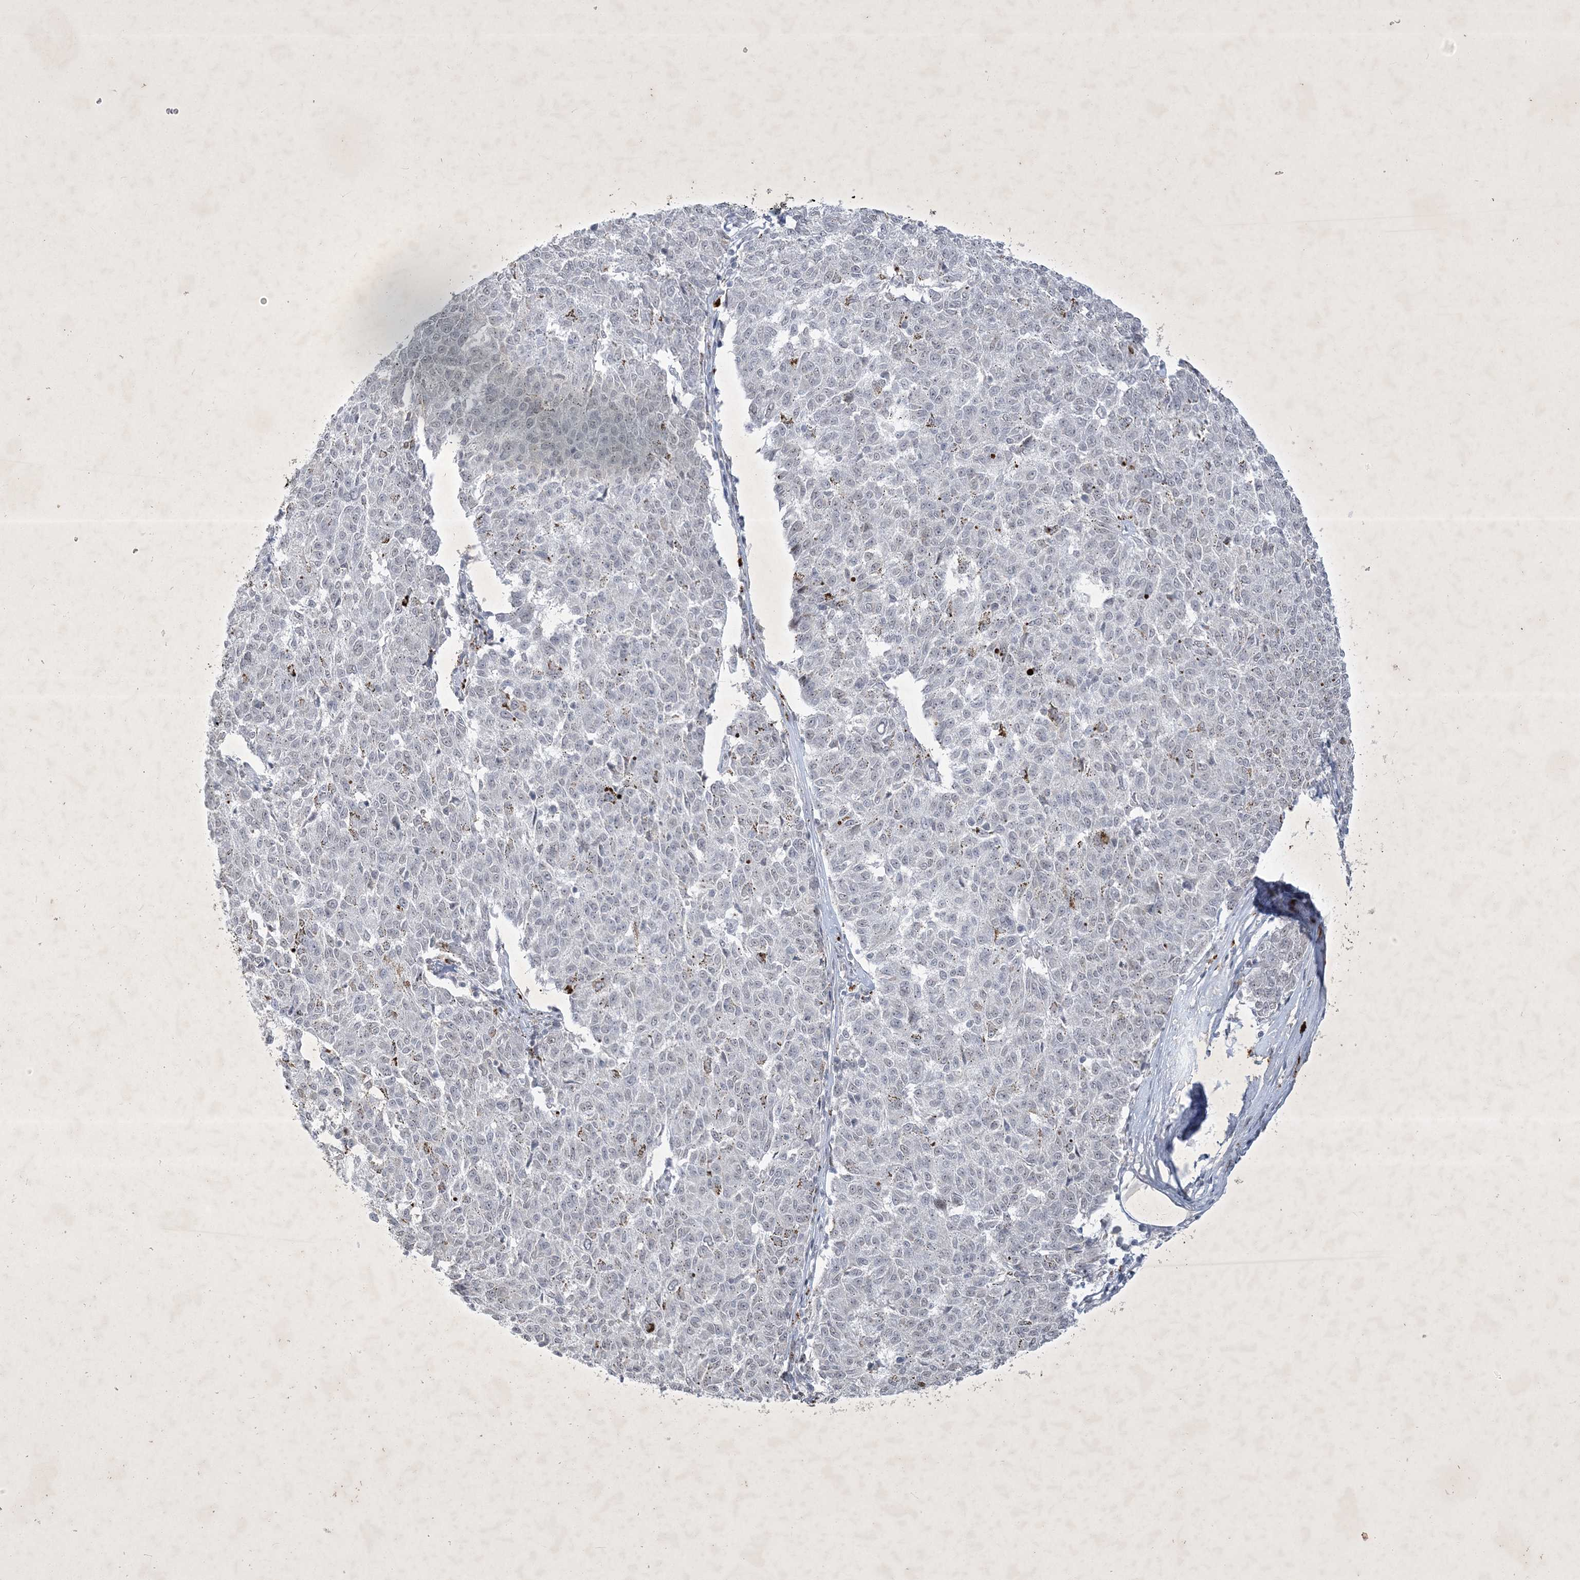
{"staining": {"intensity": "negative", "quantity": "none", "location": "none"}, "tissue": "melanoma", "cell_type": "Tumor cells", "image_type": "cancer", "snomed": [{"axis": "morphology", "description": "Malignant melanoma, NOS"}, {"axis": "topography", "description": "Skin"}], "caption": "There is no significant positivity in tumor cells of melanoma. (DAB immunohistochemistry, high magnification).", "gene": "ZBTB9", "patient": {"sex": "female", "age": 72}}